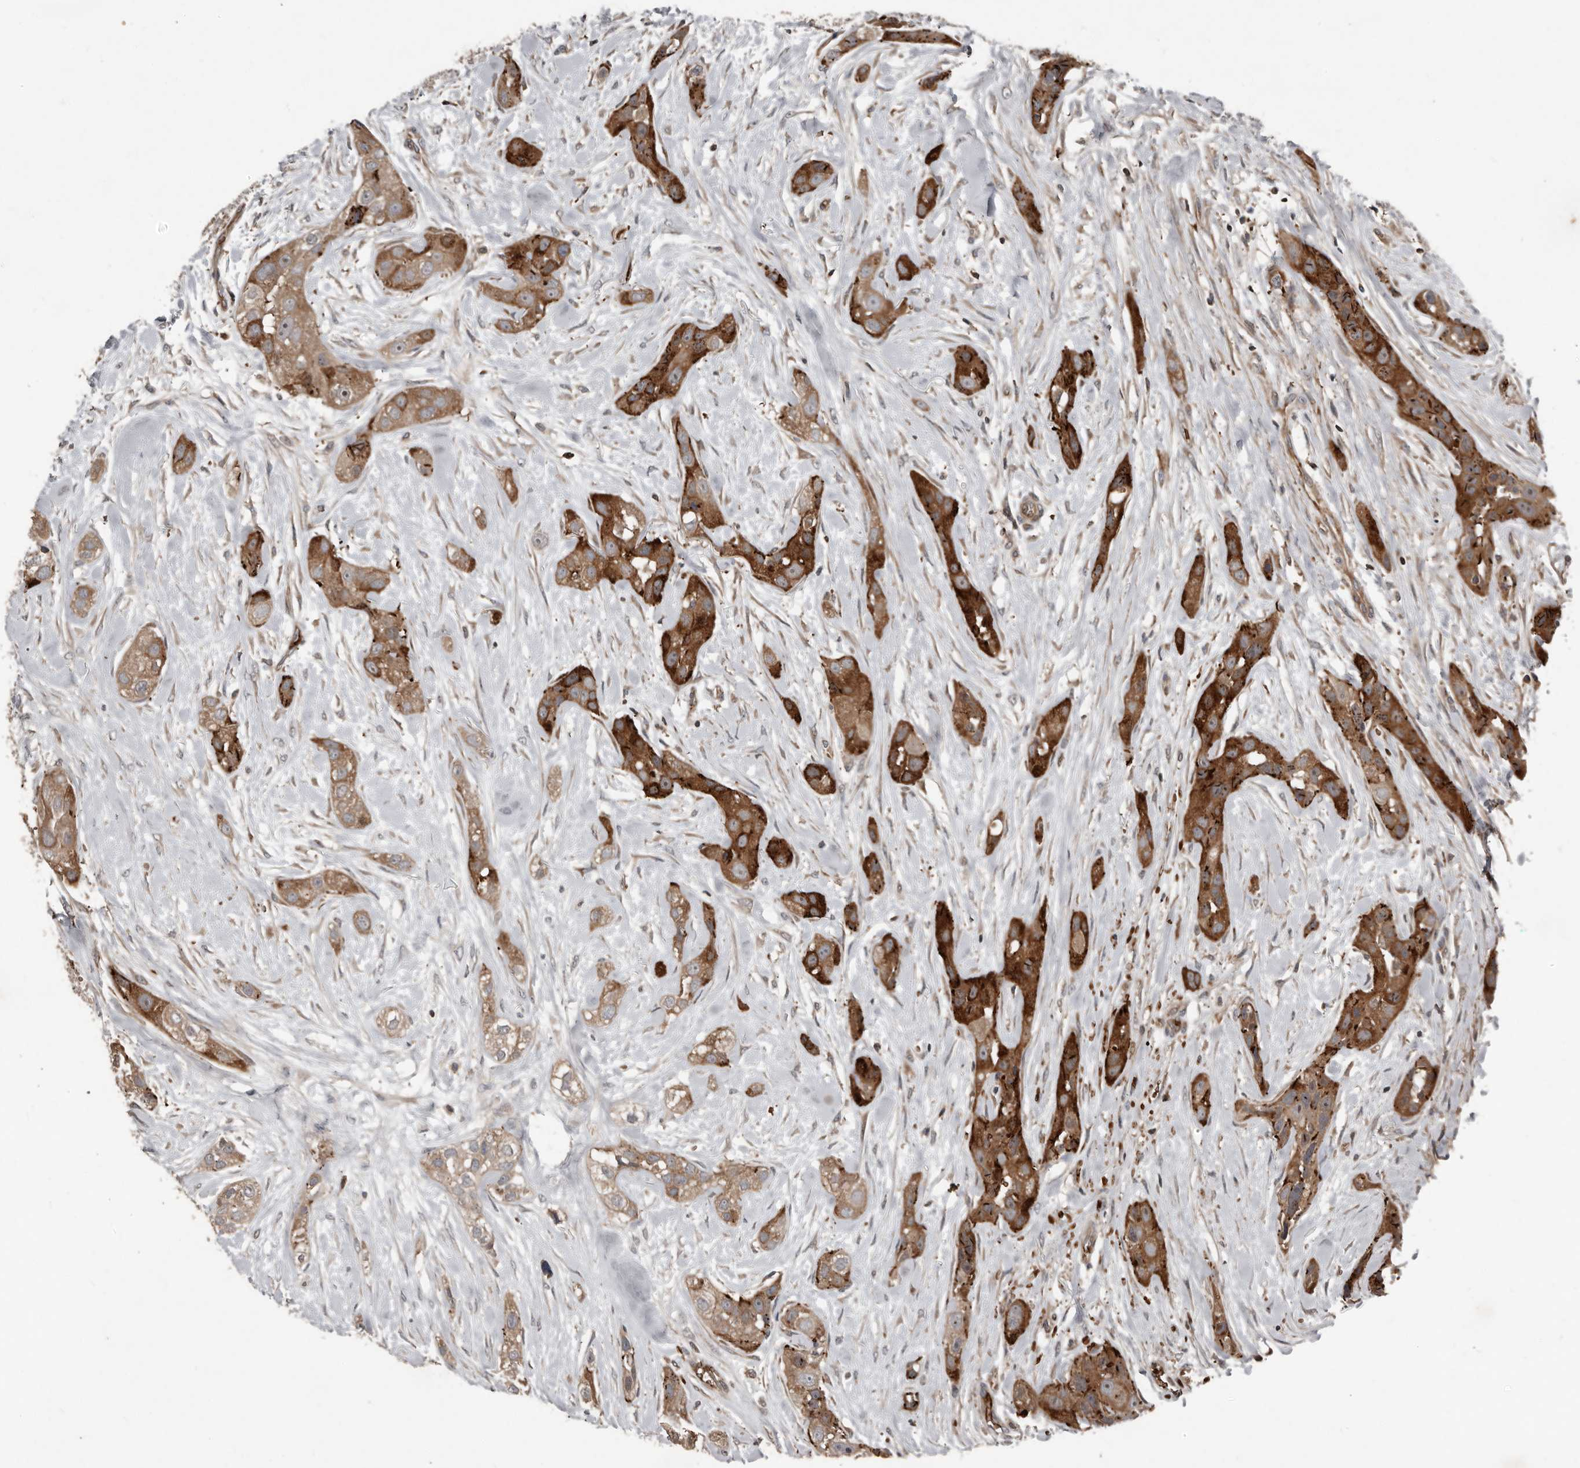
{"staining": {"intensity": "strong", "quantity": ">75%", "location": "cytoplasmic/membranous"}, "tissue": "head and neck cancer", "cell_type": "Tumor cells", "image_type": "cancer", "snomed": [{"axis": "morphology", "description": "Normal tissue, NOS"}, {"axis": "morphology", "description": "Squamous cell carcinoma, NOS"}, {"axis": "topography", "description": "Skeletal muscle"}, {"axis": "topography", "description": "Head-Neck"}], "caption": "DAB (3,3'-diaminobenzidine) immunohistochemical staining of human head and neck cancer (squamous cell carcinoma) shows strong cytoplasmic/membranous protein expression in approximately >75% of tumor cells.", "gene": "FBXO31", "patient": {"sex": "male", "age": 51}}